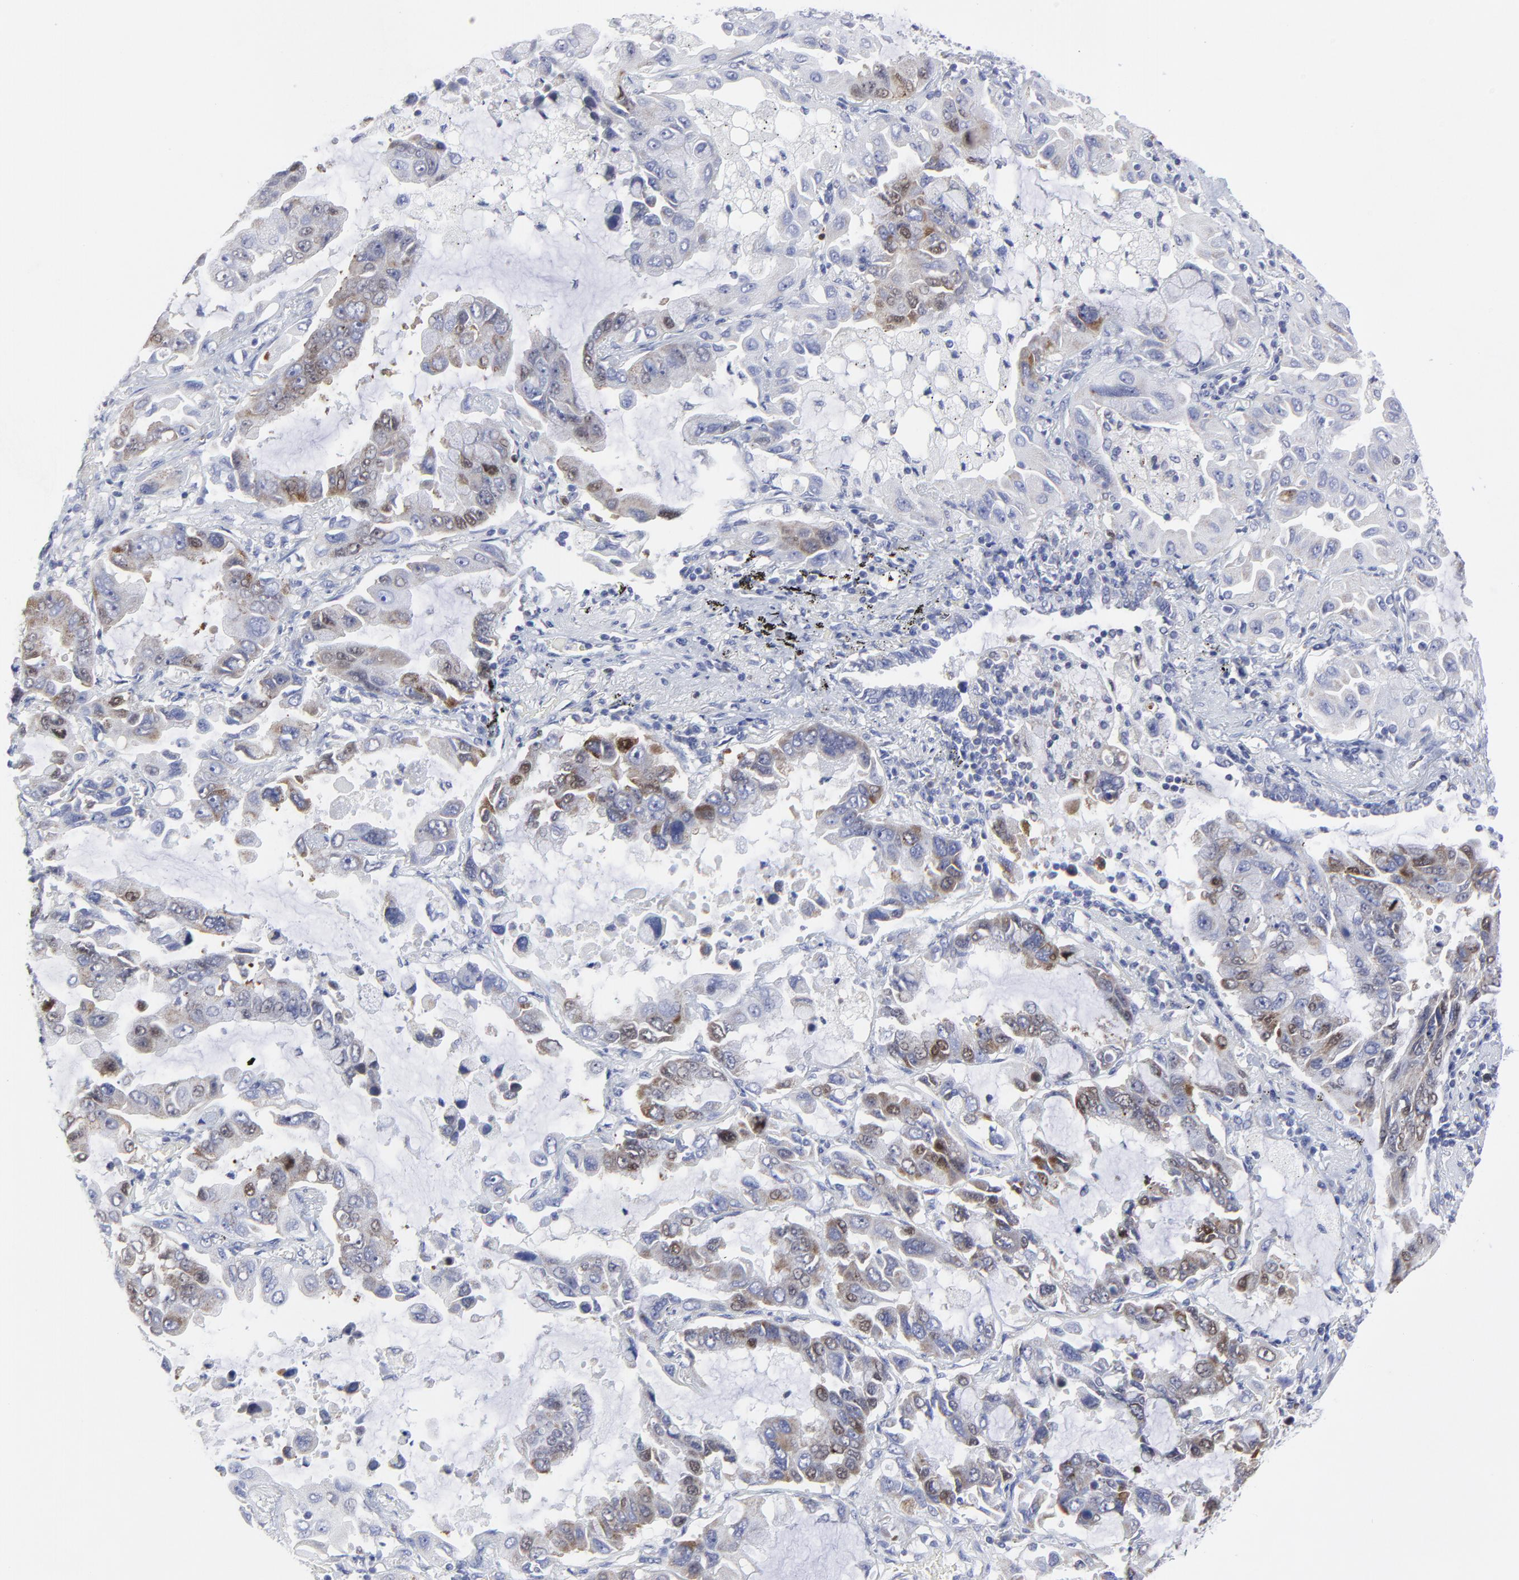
{"staining": {"intensity": "moderate", "quantity": "<25%", "location": "cytoplasmic/membranous,nuclear"}, "tissue": "lung cancer", "cell_type": "Tumor cells", "image_type": "cancer", "snomed": [{"axis": "morphology", "description": "Adenocarcinoma, NOS"}, {"axis": "topography", "description": "Lung"}], "caption": "Lung cancer stained with a brown dye demonstrates moderate cytoplasmic/membranous and nuclear positive positivity in about <25% of tumor cells.", "gene": "NCAPH", "patient": {"sex": "male", "age": 64}}